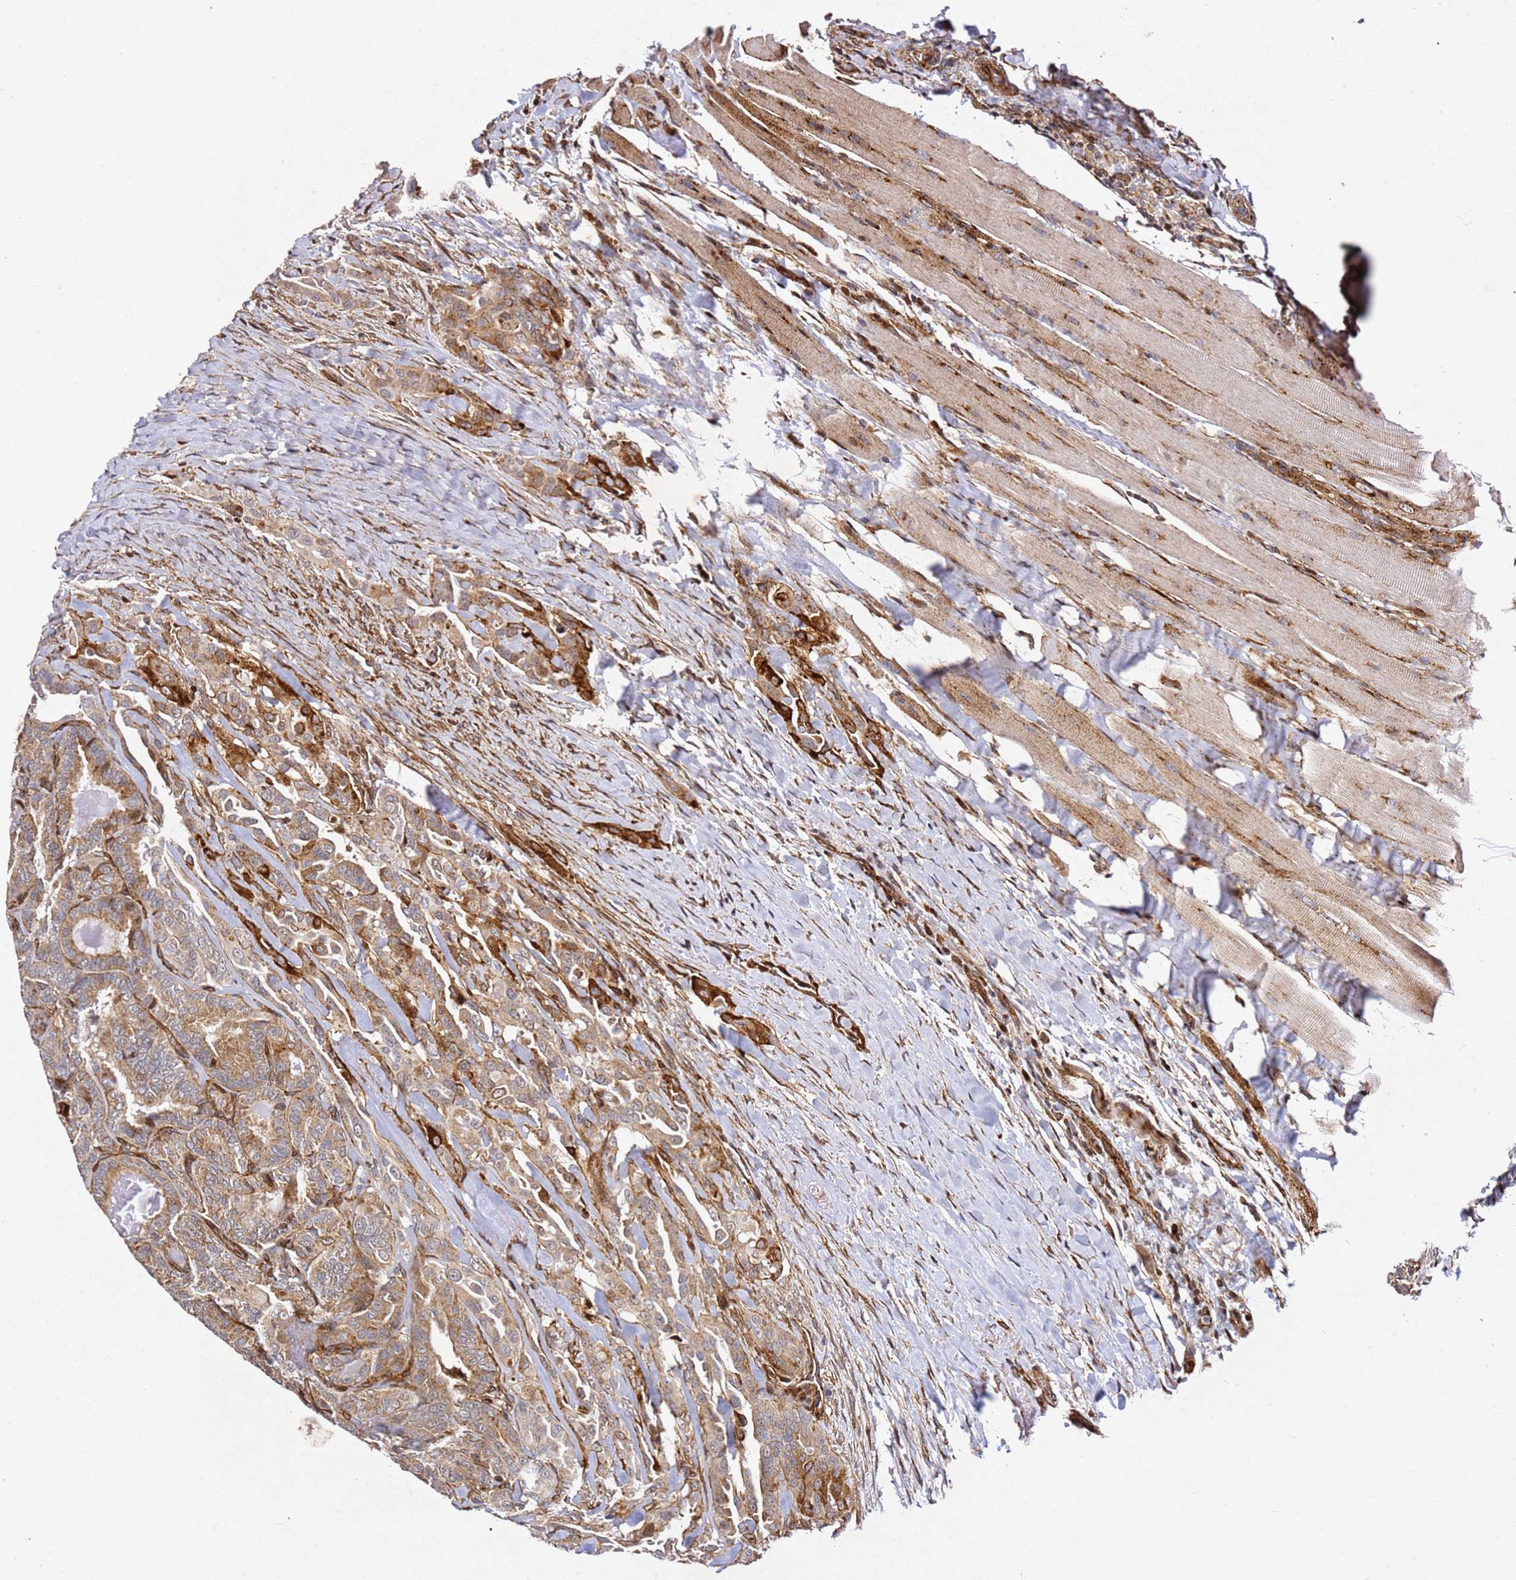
{"staining": {"intensity": "moderate", "quantity": ">75%", "location": "cytoplasmic/membranous"}, "tissue": "thyroid cancer", "cell_type": "Tumor cells", "image_type": "cancer", "snomed": [{"axis": "morphology", "description": "Papillary adenocarcinoma, NOS"}, {"axis": "topography", "description": "Thyroid gland"}], "caption": "Immunohistochemical staining of papillary adenocarcinoma (thyroid) exhibits medium levels of moderate cytoplasmic/membranous expression in approximately >75% of tumor cells.", "gene": "ZNF296", "patient": {"sex": "male", "age": 61}}